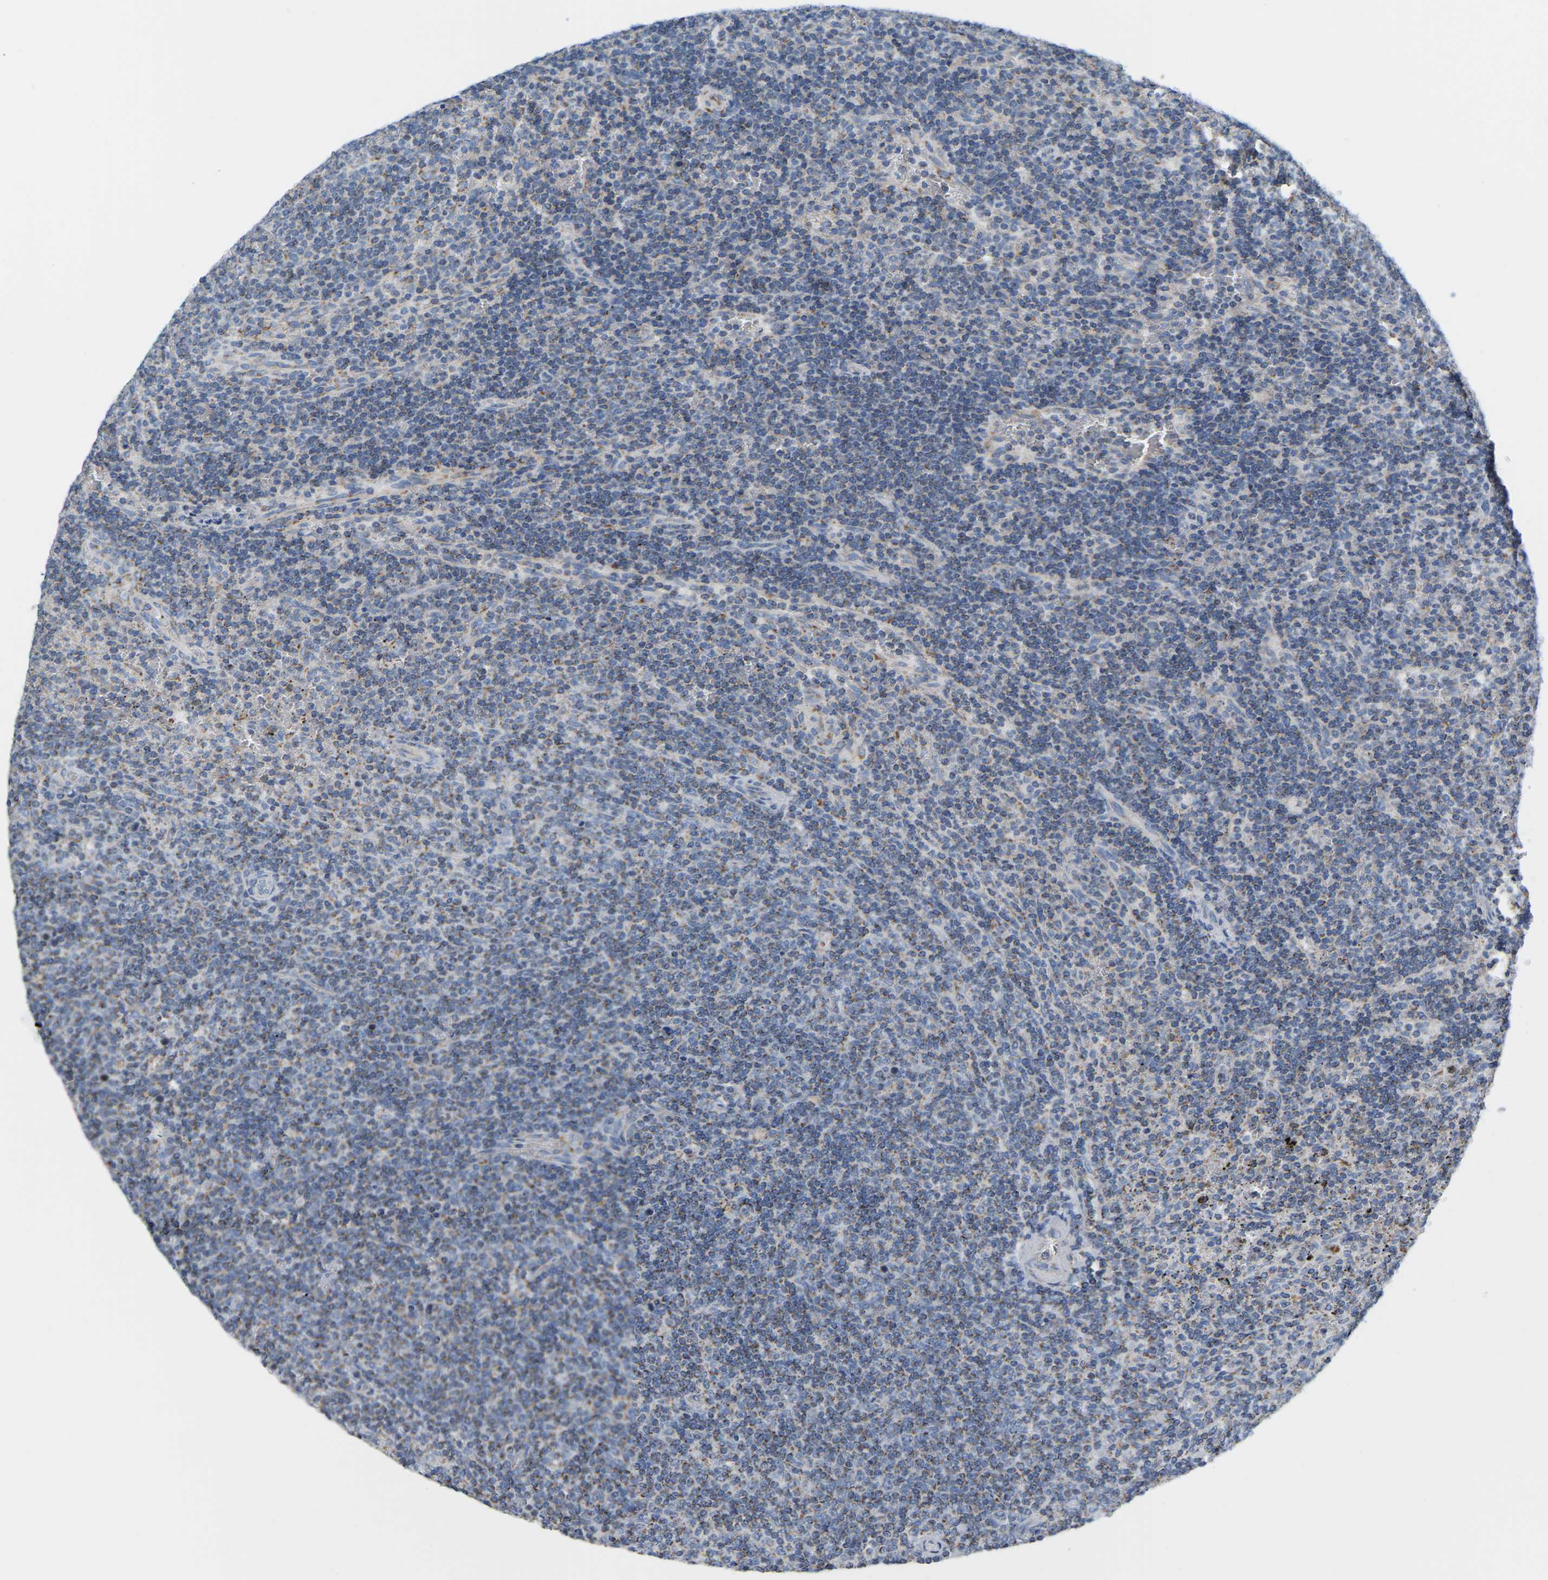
{"staining": {"intensity": "weak", "quantity": "25%-75%", "location": "cytoplasmic/membranous"}, "tissue": "lymphoma", "cell_type": "Tumor cells", "image_type": "cancer", "snomed": [{"axis": "morphology", "description": "Malignant lymphoma, non-Hodgkin's type, Low grade"}, {"axis": "topography", "description": "Spleen"}], "caption": "Protein expression analysis of human malignant lymphoma, non-Hodgkin's type (low-grade) reveals weak cytoplasmic/membranous staining in about 25%-75% of tumor cells.", "gene": "CBLB", "patient": {"sex": "female", "age": 19}}